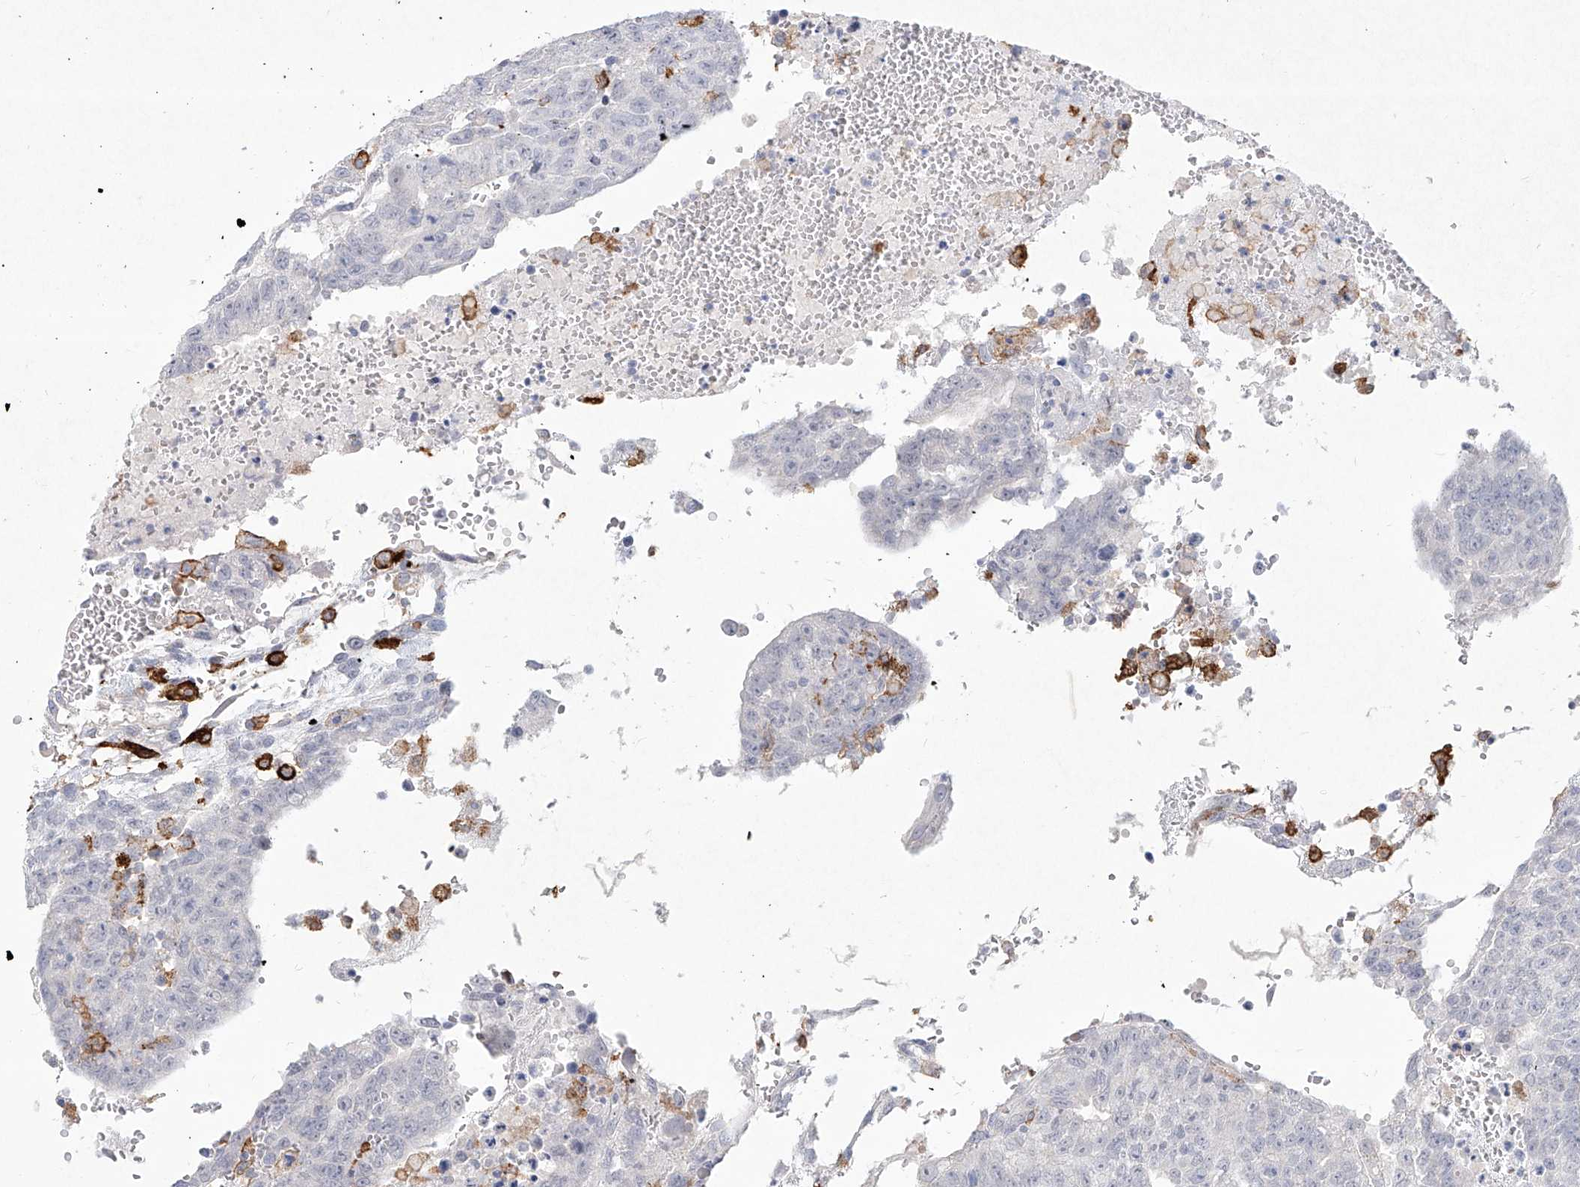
{"staining": {"intensity": "negative", "quantity": "none", "location": "none"}, "tissue": "testis cancer", "cell_type": "Tumor cells", "image_type": "cancer", "snomed": [{"axis": "morphology", "description": "Seminoma, NOS"}, {"axis": "morphology", "description": "Carcinoma, Embryonal, NOS"}, {"axis": "topography", "description": "Testis"}], "caption": "IHC micrograph of neoplastic tissue: testis cancer stained with DAB reveals no significant protein positivity in tumor cells. Nuclei are stained in blue.", "gene": "CD209", "patient": {"sex": "male", "age": 52}}